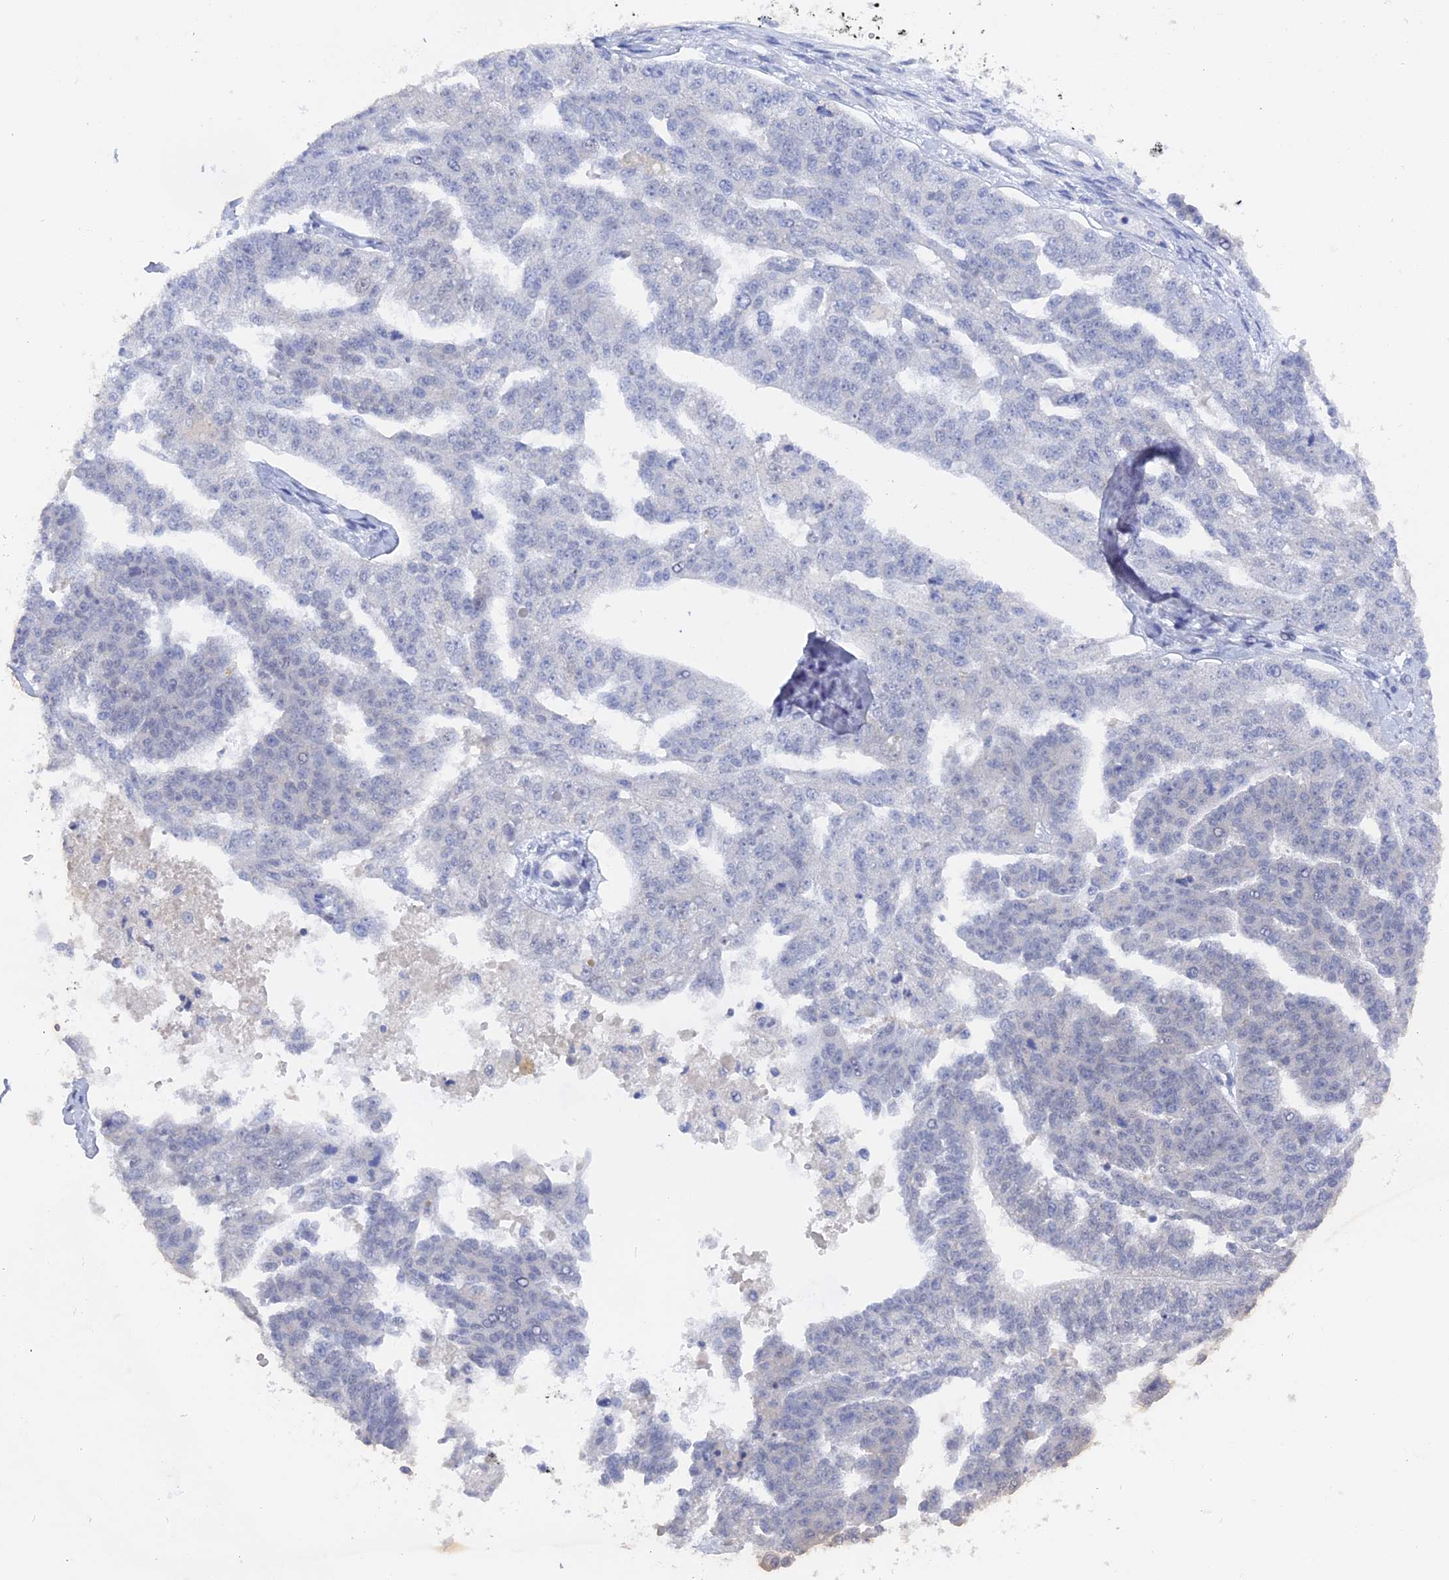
{"staining": {"intensity": "negative", "quantity": "none", "location": "none"}, "tissue": "ovarian cancer", "cell_type": "Tumor cells", "image_type": "cancer", "snomed": [{"axis": "morphology", "description": "Cystadenocarcinoma, serous, NOS"}, {"axis": "topography", "description": "Ovary"}], "caption": "Immunohistochemical staining of ovarian serous cystadenocarcinoma shows no significant expression in tumor cells.", "gene": "DACT3", "patient": {"sex": "female", "age": 58}}